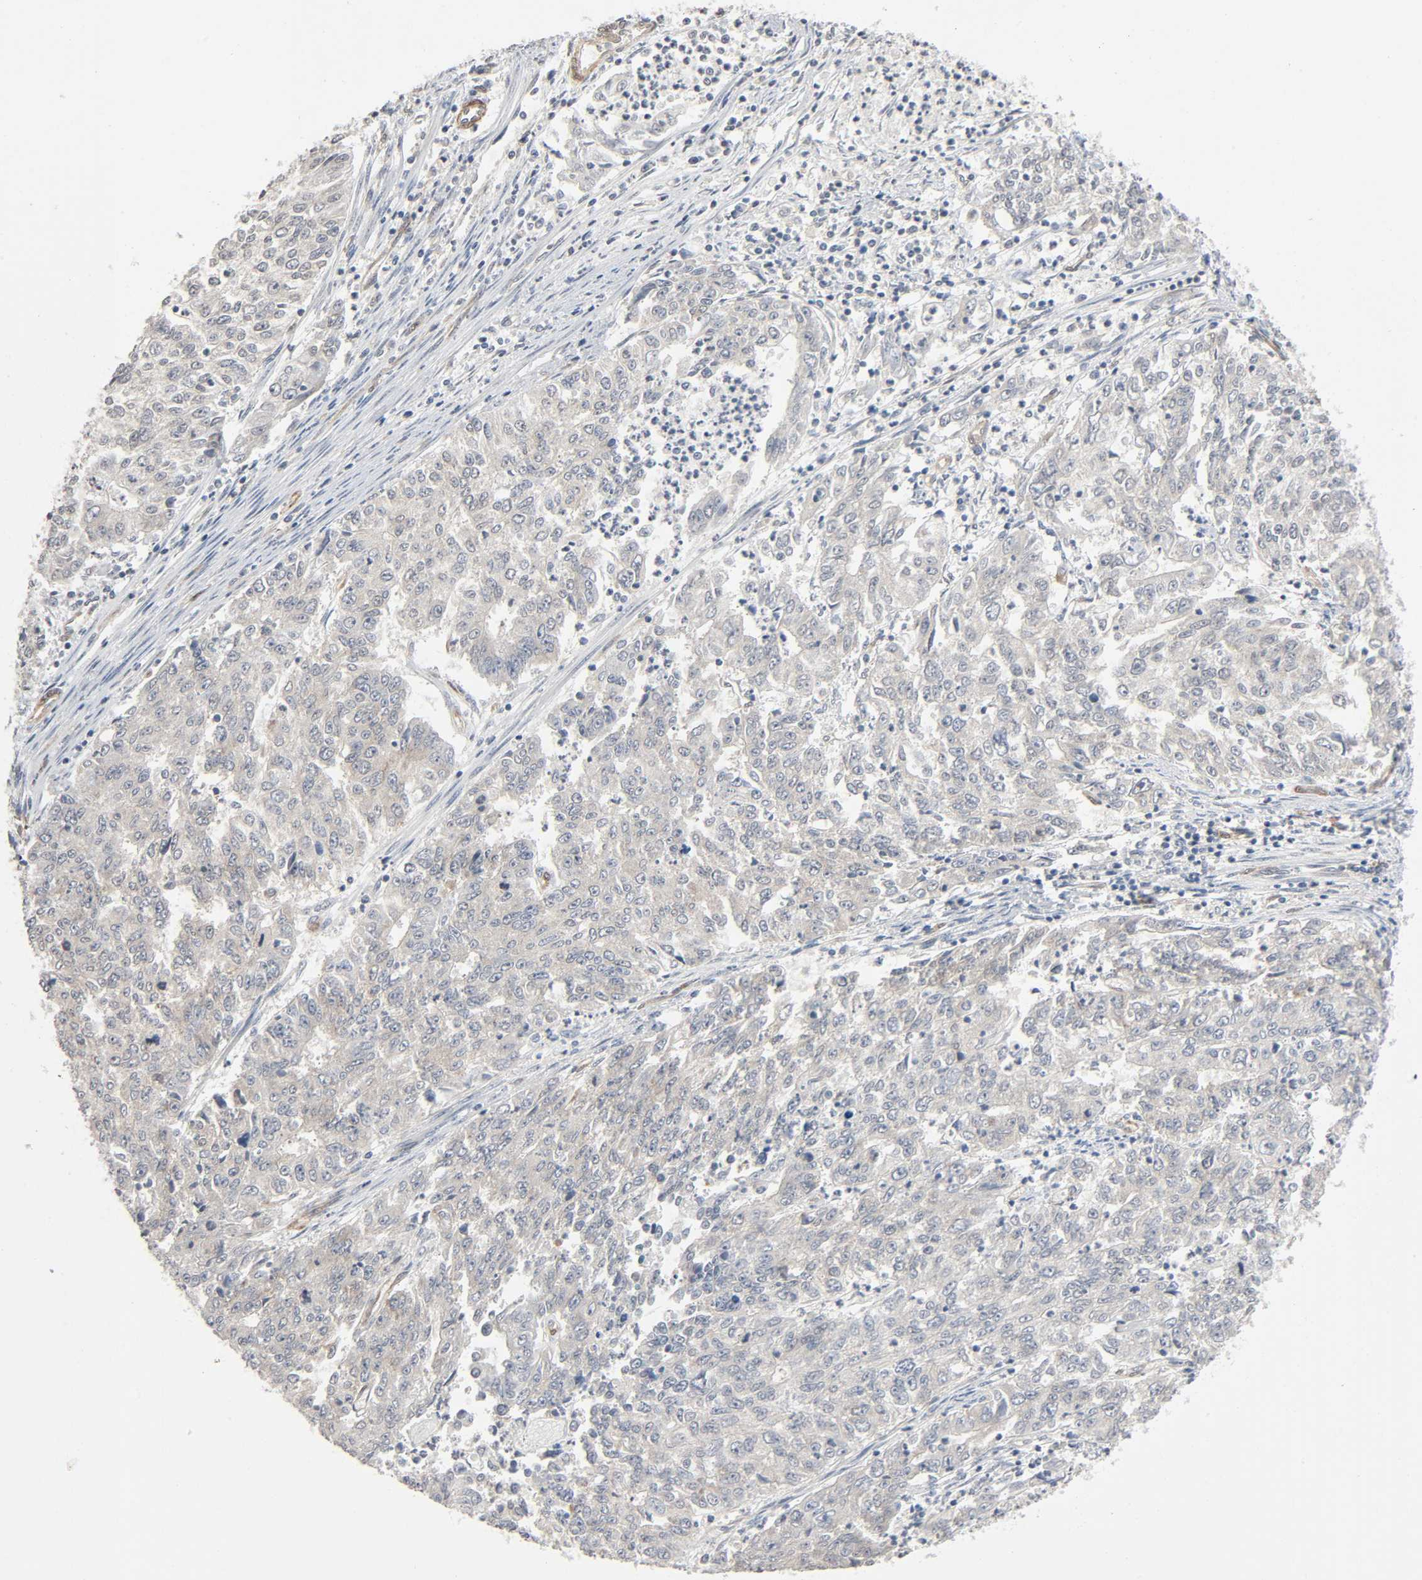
{"staining": {"intensity": "weak", "quantity": ">75%", "location": "cytoplasmic/membranous"}, "tissue": "endometrial cancer", "cell_type": "Tumor cells", "image_type": "cancer", "snomed": [{"axis": "morphology", "description": "Adenocarcinoma, NOS"}, {"axis": "topography", "description": "Endometrium"}], "caption": "Protein staining of endometrial cancer (adenocarcinoma) tissue exhibits weak cytoplasmic/membranous positivity in about >75% of tumor cells.", "gene": "PTK2", "patient": {"sex": "female", "age": 42}}